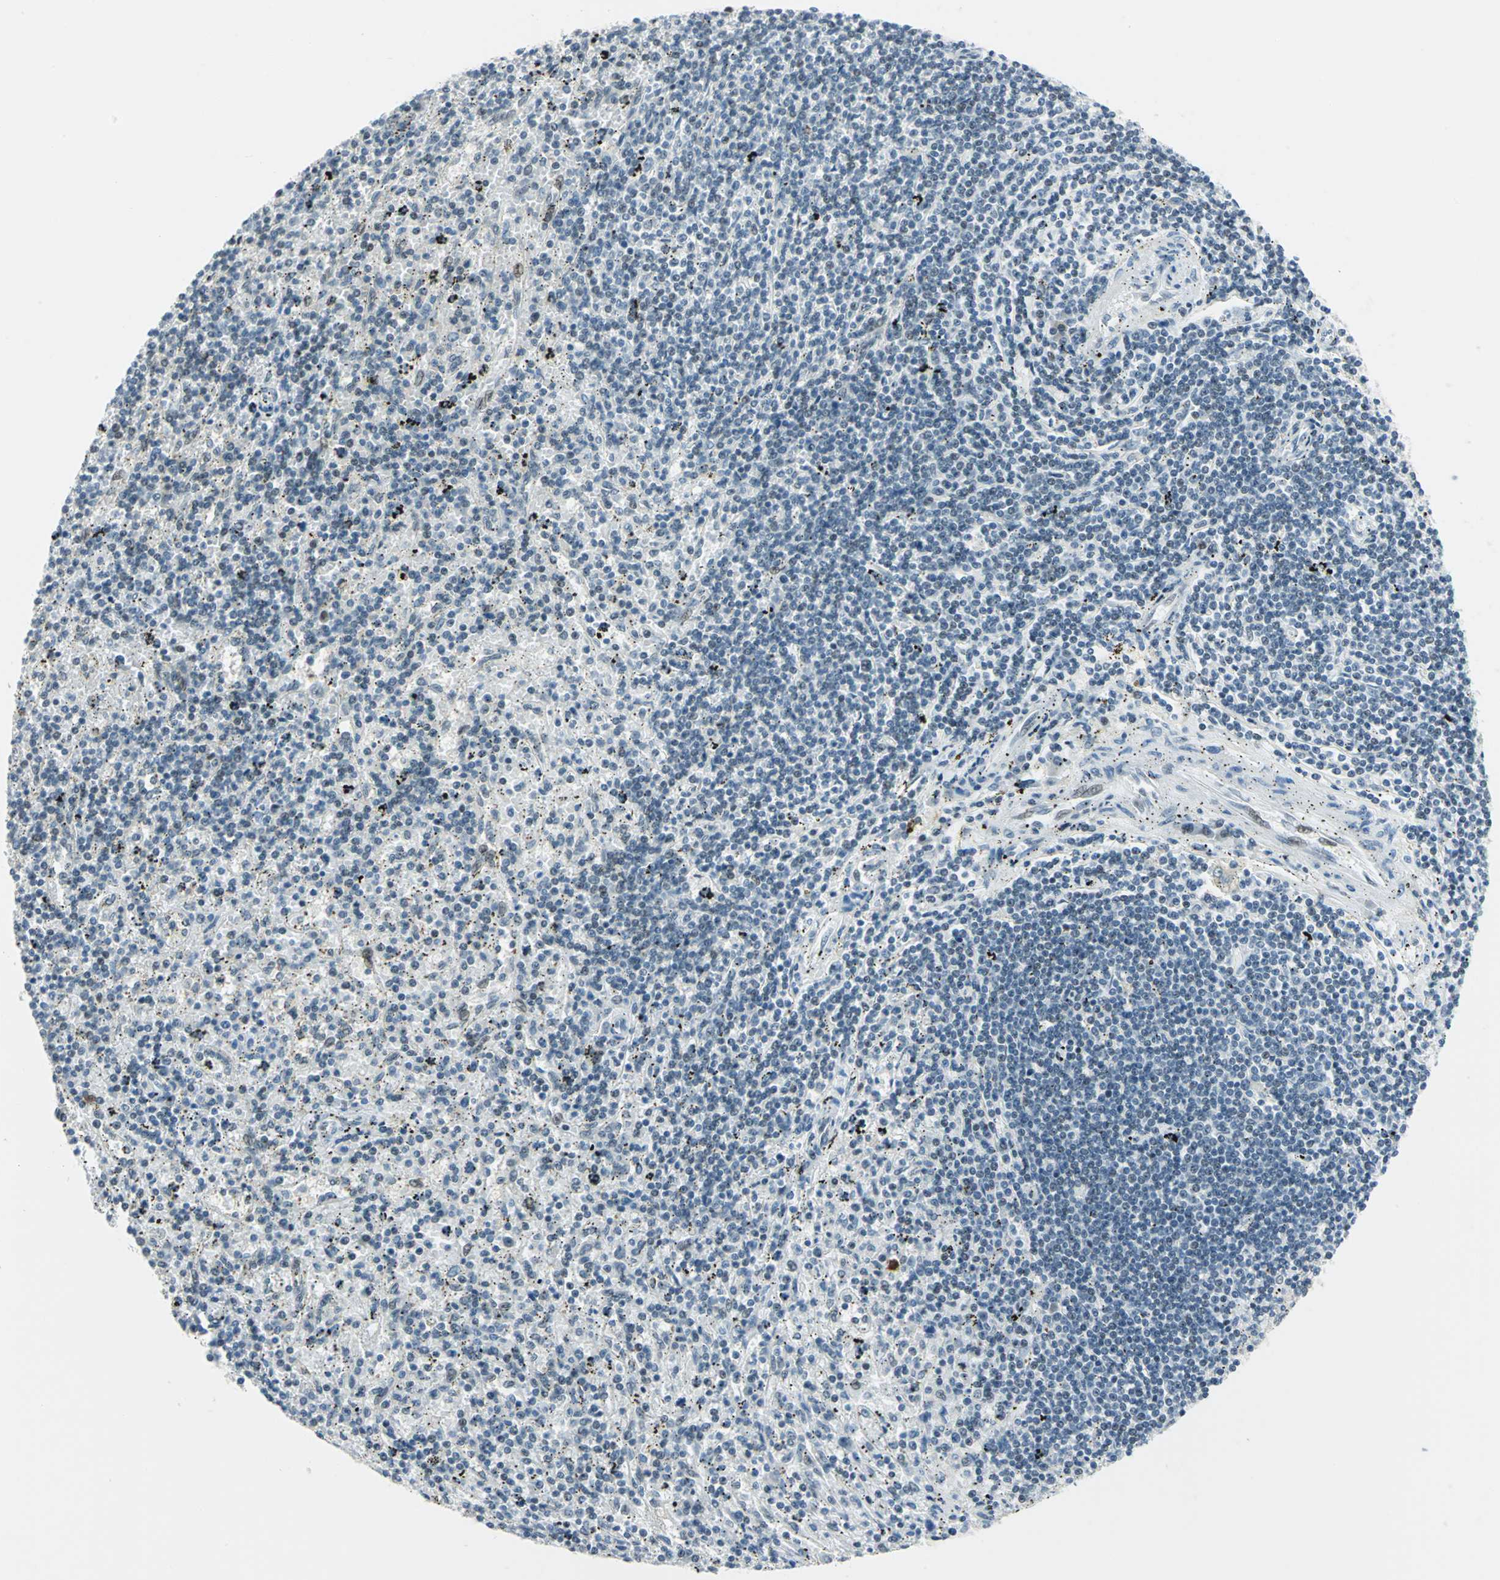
{"staining": {"intensity": "negative", "quantity": "none", "location": "none"}, "tissue": "lymphoma", "cell_type": "Tumor cells", "image_type": "cancer", "snomed": [{"axis": "morphology", "description": "Malignant lymphoma, non-Hodgkin's type, Low grade"}, {"axis": "topography", "description": "Spleen"}], "caption": "Immunohistochemical staining of human lymphoma reveals no significant positivity in tumor cells.", "gene": "MTMR10", "patient": {"sex": "male", "age": 76}}